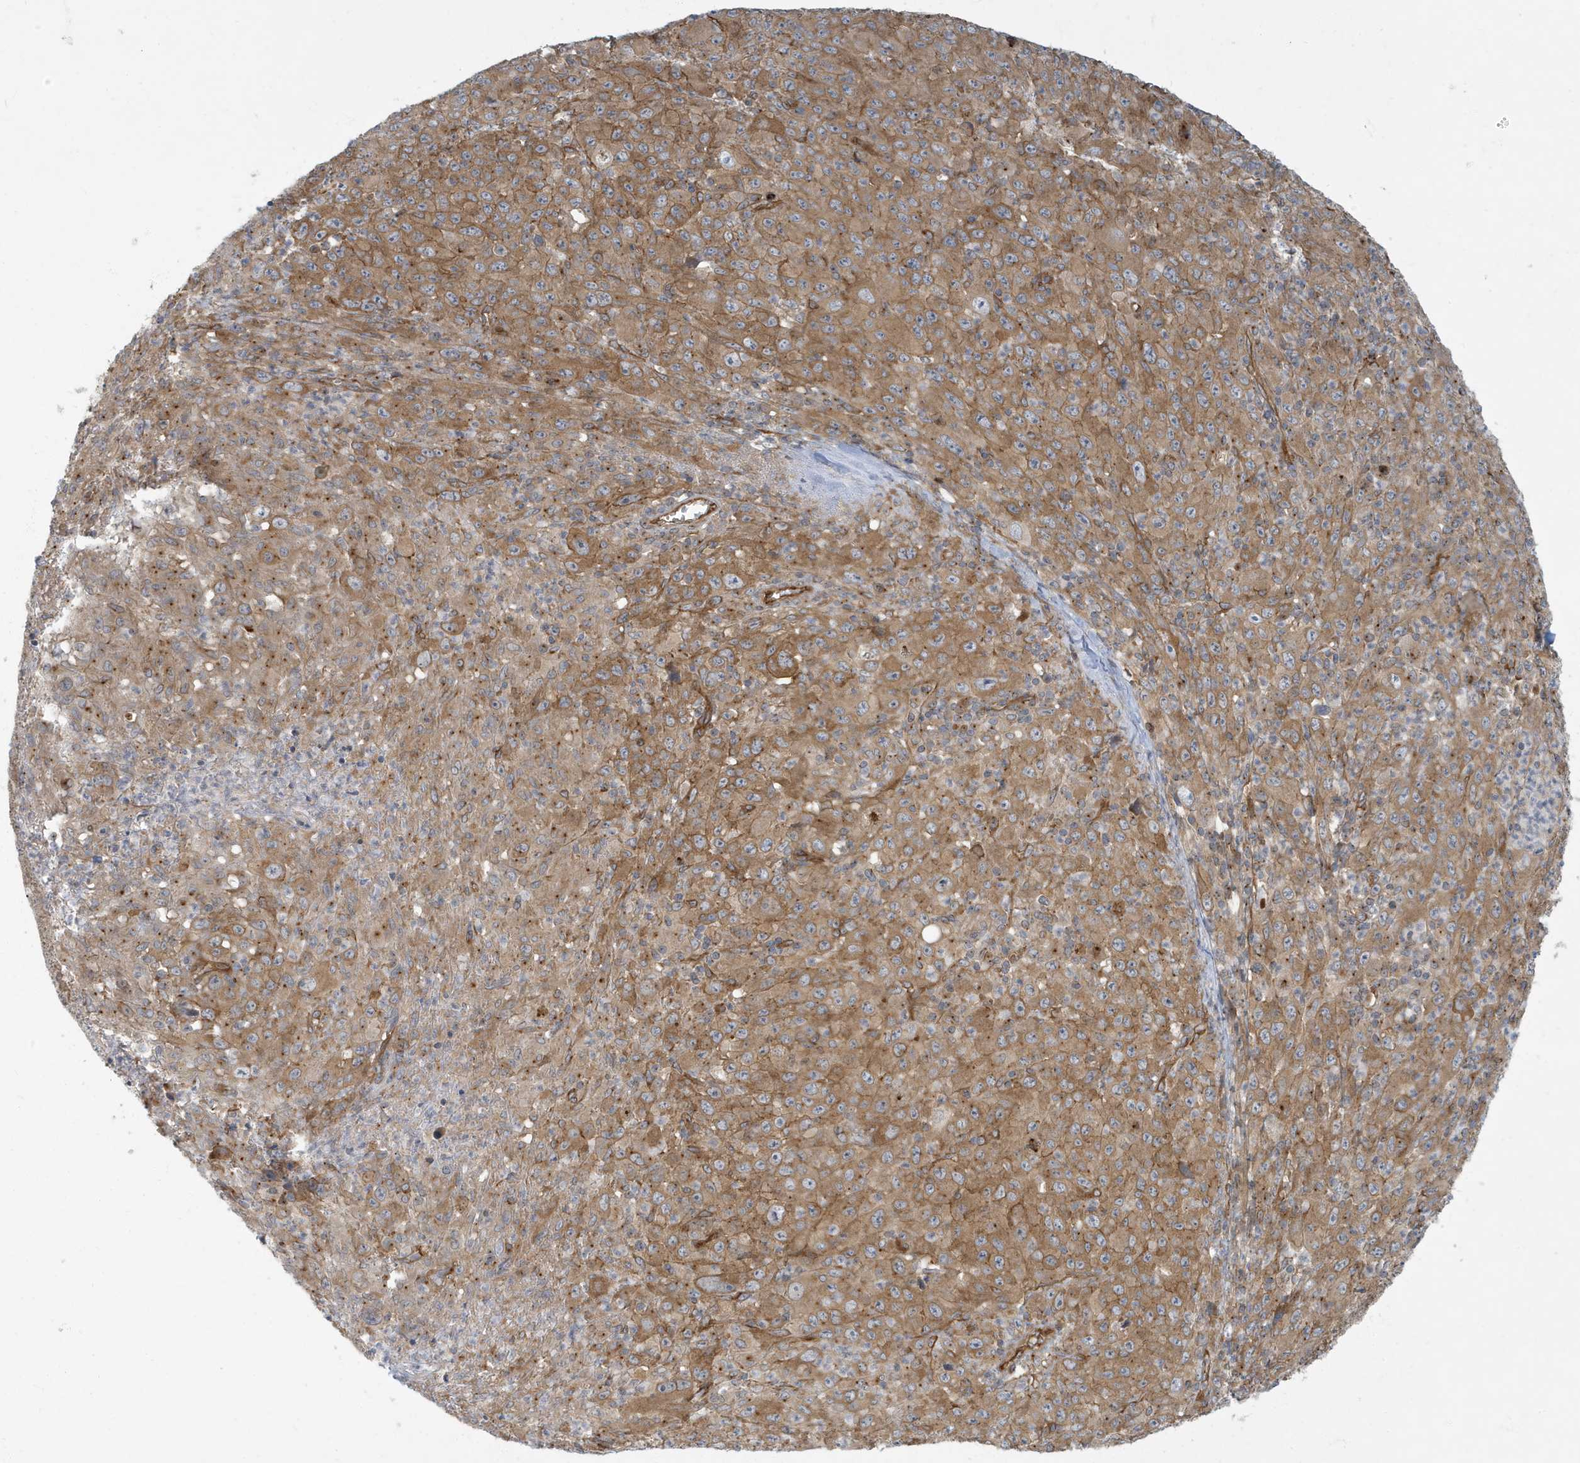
{"staining": {"intensity": "moderate", "quantity": ">75%", "location": "cytoplasmic/membranous"}, "tissue": "melanoma", "cell_type": "Tumor cells", "image_type": "cancer", "snomed": [{"axis": "morphology", "description": "Malignant melanoma, Metastatic site"}, {"axis": "topography", "description": "Skin"}], "caption": "Immunohistochemical staining of human melanoma displays medium levels of moderate cytoplasmic/membranous staining in approximately >75% of tumor cells.", "gene": "ATP23", "patient": {"sex": "female", "age": 56}}